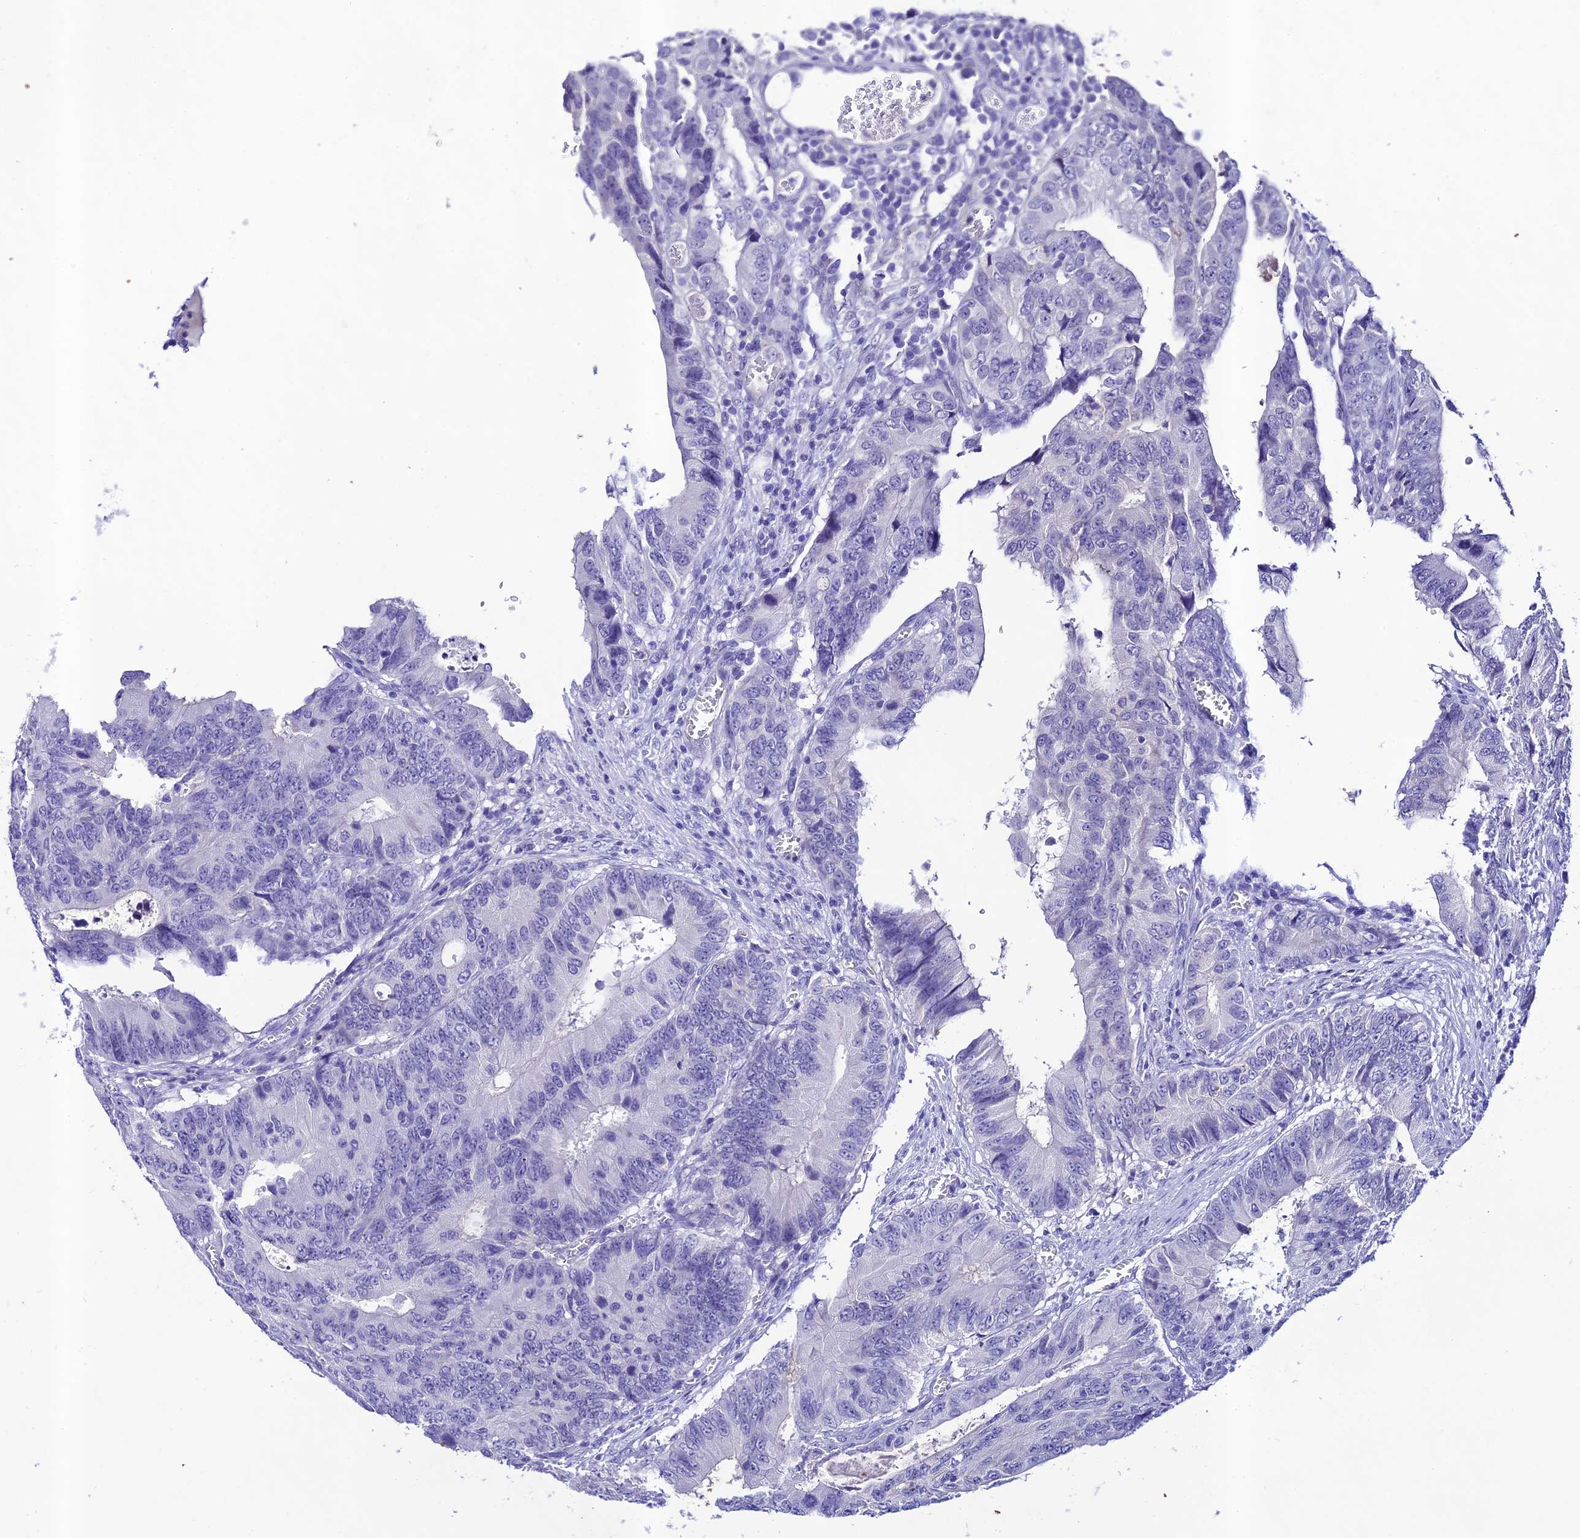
{"staining": {"intensity": "negative", "quantity": "none", "location": "none"}, "tissue": "colorectal cancer", "cell_type": "Tumor cells", "image_type": "cancer", "snomed": [{"axis": "morphology", "description": "Adenocarcinoma, NOS"}, {"axis": "topography", "description": "Colon"}], "caption": "Colorectal adenocarcinoma was stained to show a protein in brown. There is no significant staining in tumor cells.", "gene": "NLRP6", "patient": {"sex": "male", "age": 85}}